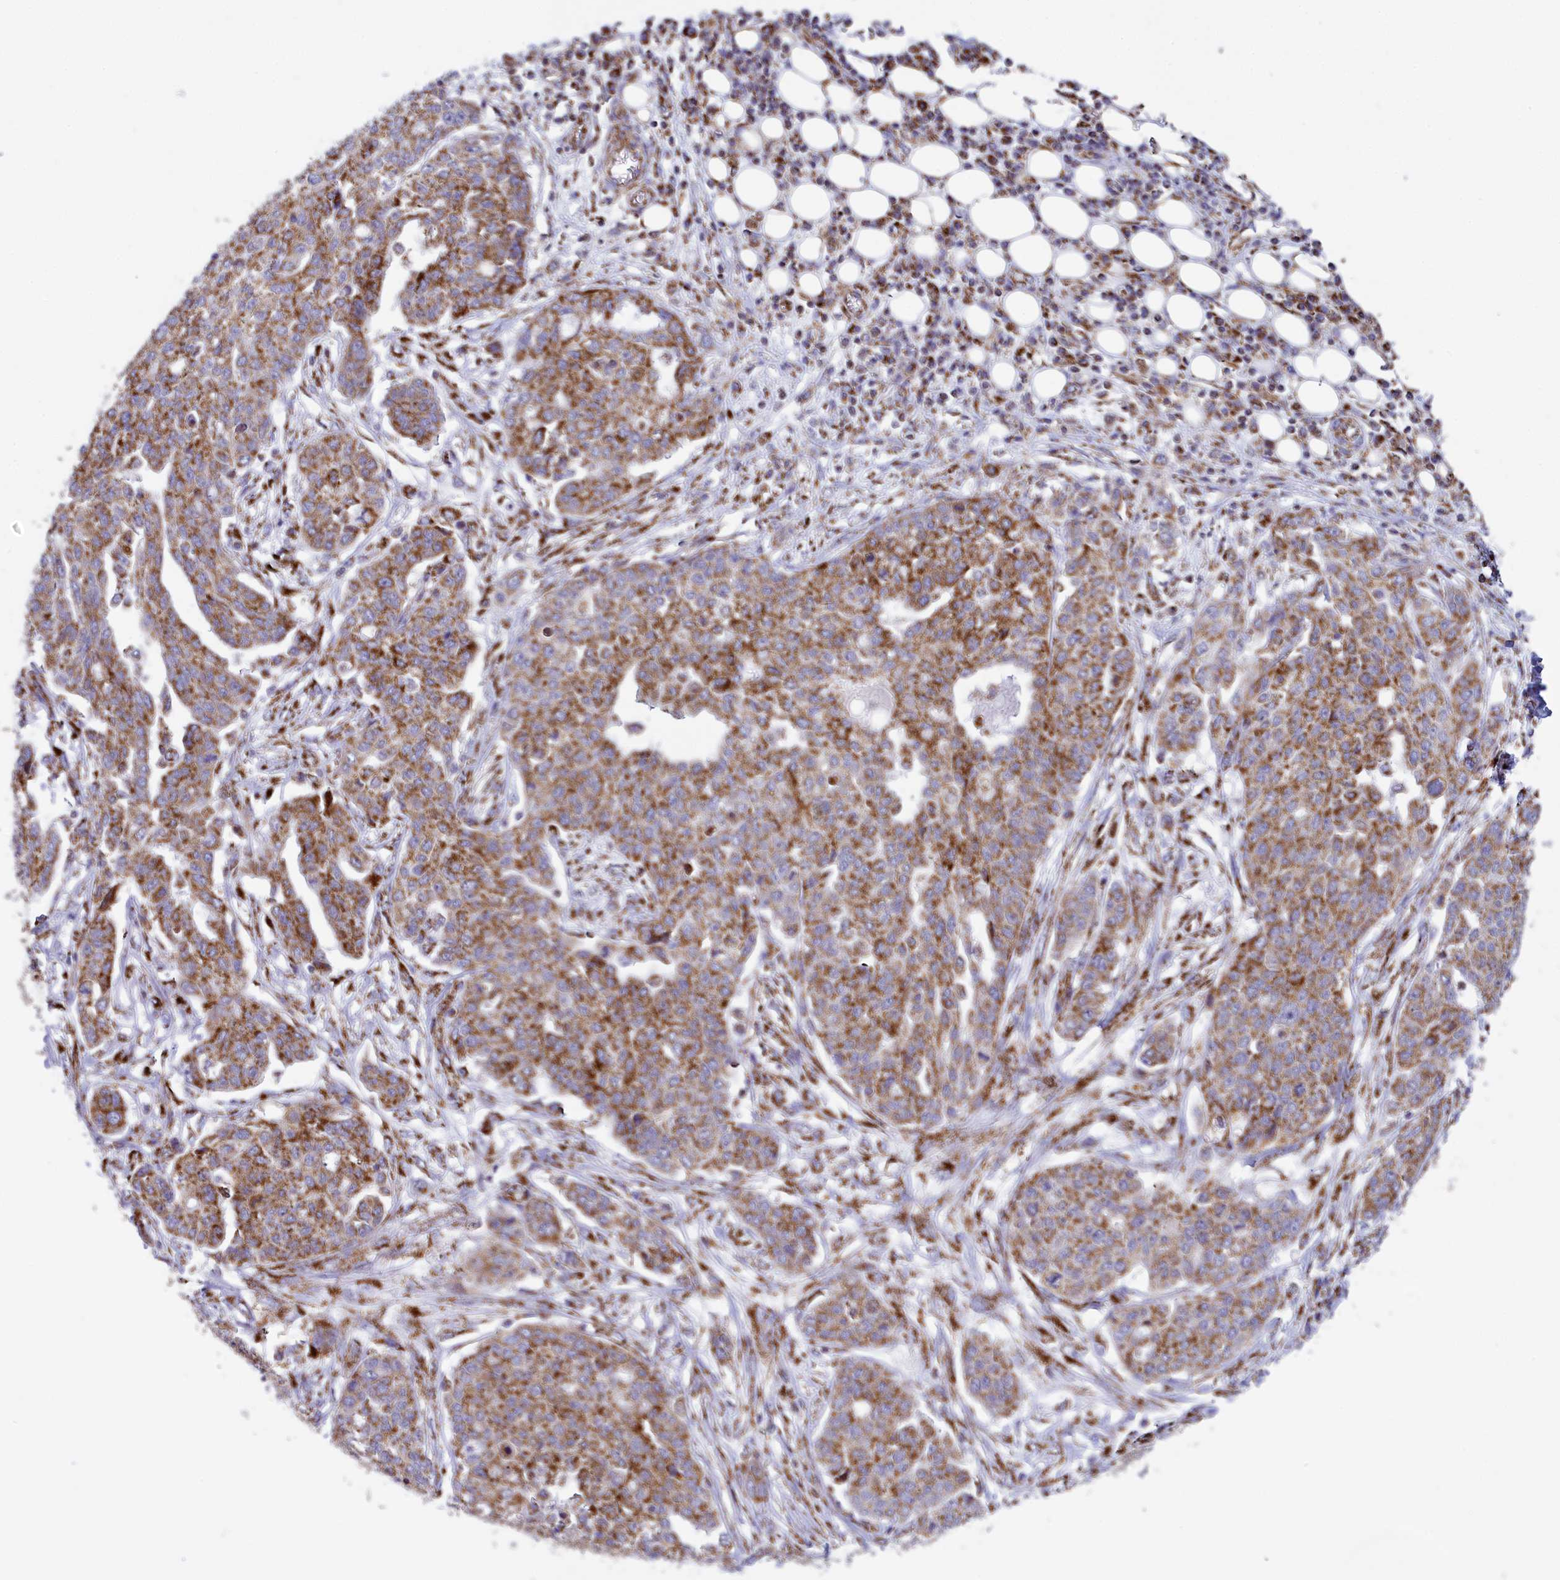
{"staining": {"intensity": "moderate", "quantity": ">75%", "location": "cytoplasmic/membranous"}, "tissue": "ovarian cancer", "cell_type": "Tumor cells", "image_type": "cancer", "snomed": [{"axis": "morphology", "description": "Cystadenocarcinoma, serous, NOS"}, {"axis": "topography", "description": "Soft tissue"}, {"axis": "topography", "description": "Ovary"}], "caption": "The histopathology image exhibits staining of ovarian cancer (serous cystadenocarcinoma), revealing moderate cytoplasmic/membranous protein positivity (brown color) within tumor cells. (Brightfield microscopy of DAB IHC at high magnification).", "gene": "ISOC2", "patient": {"sex": "female", "age": 57}}